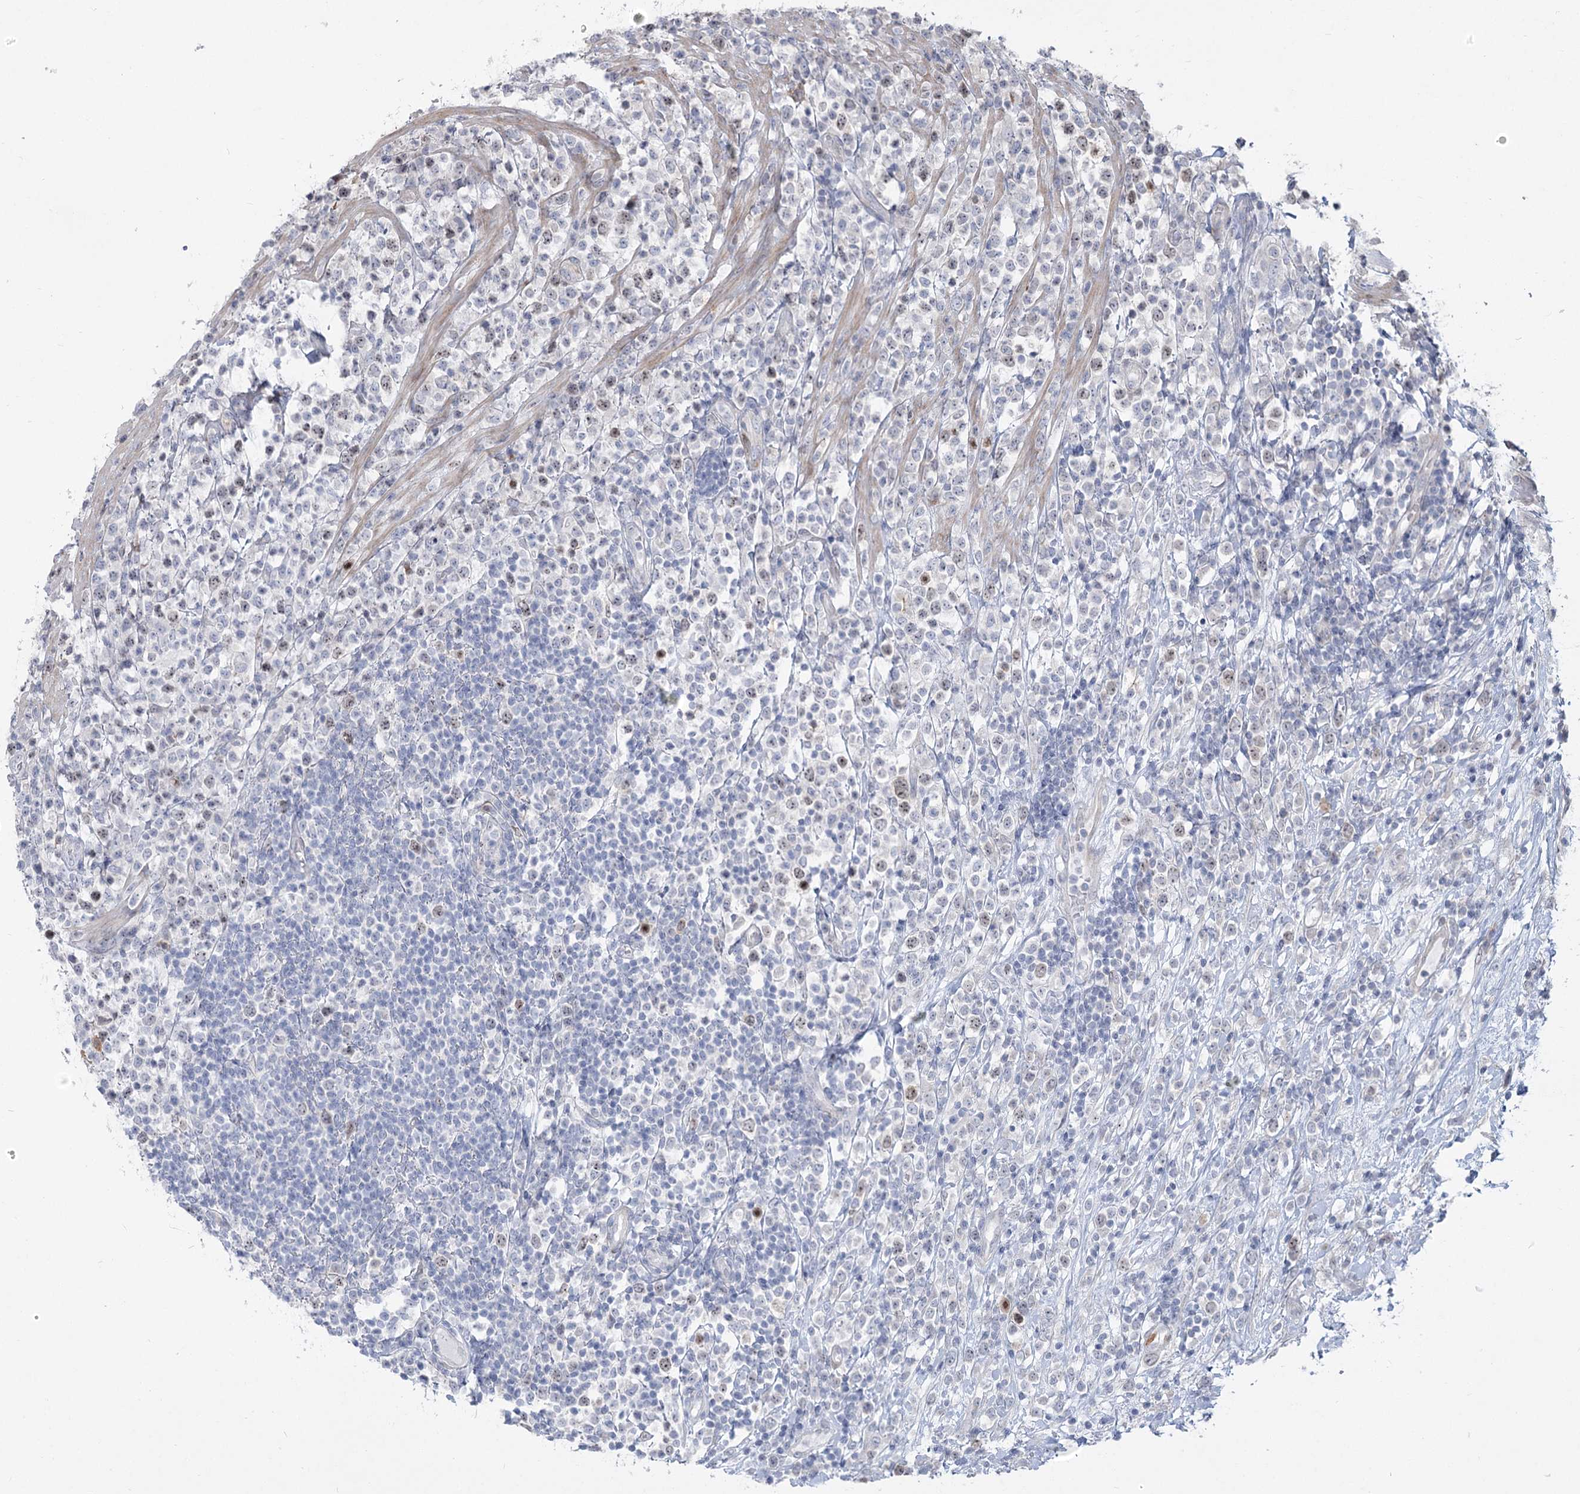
{"staining": {"intensity": "weak", "quantity": "<25%", "location": "nuclear"}, "tissue": "lymphoma", "cell_type": "Tumor cells", "image_type": "cancer", "snomed": [{"axis": "morphology", "description": "Malignant lymphoma, non-Hodgkin's type, High grade"}, {"axis": "topography", "description": "Colon"}], "caption": "An image of human lymphoma is negative for staining in tumor cells.", "gene": "ABITRAM", "patient": {"sex": "female", "age": 53}}